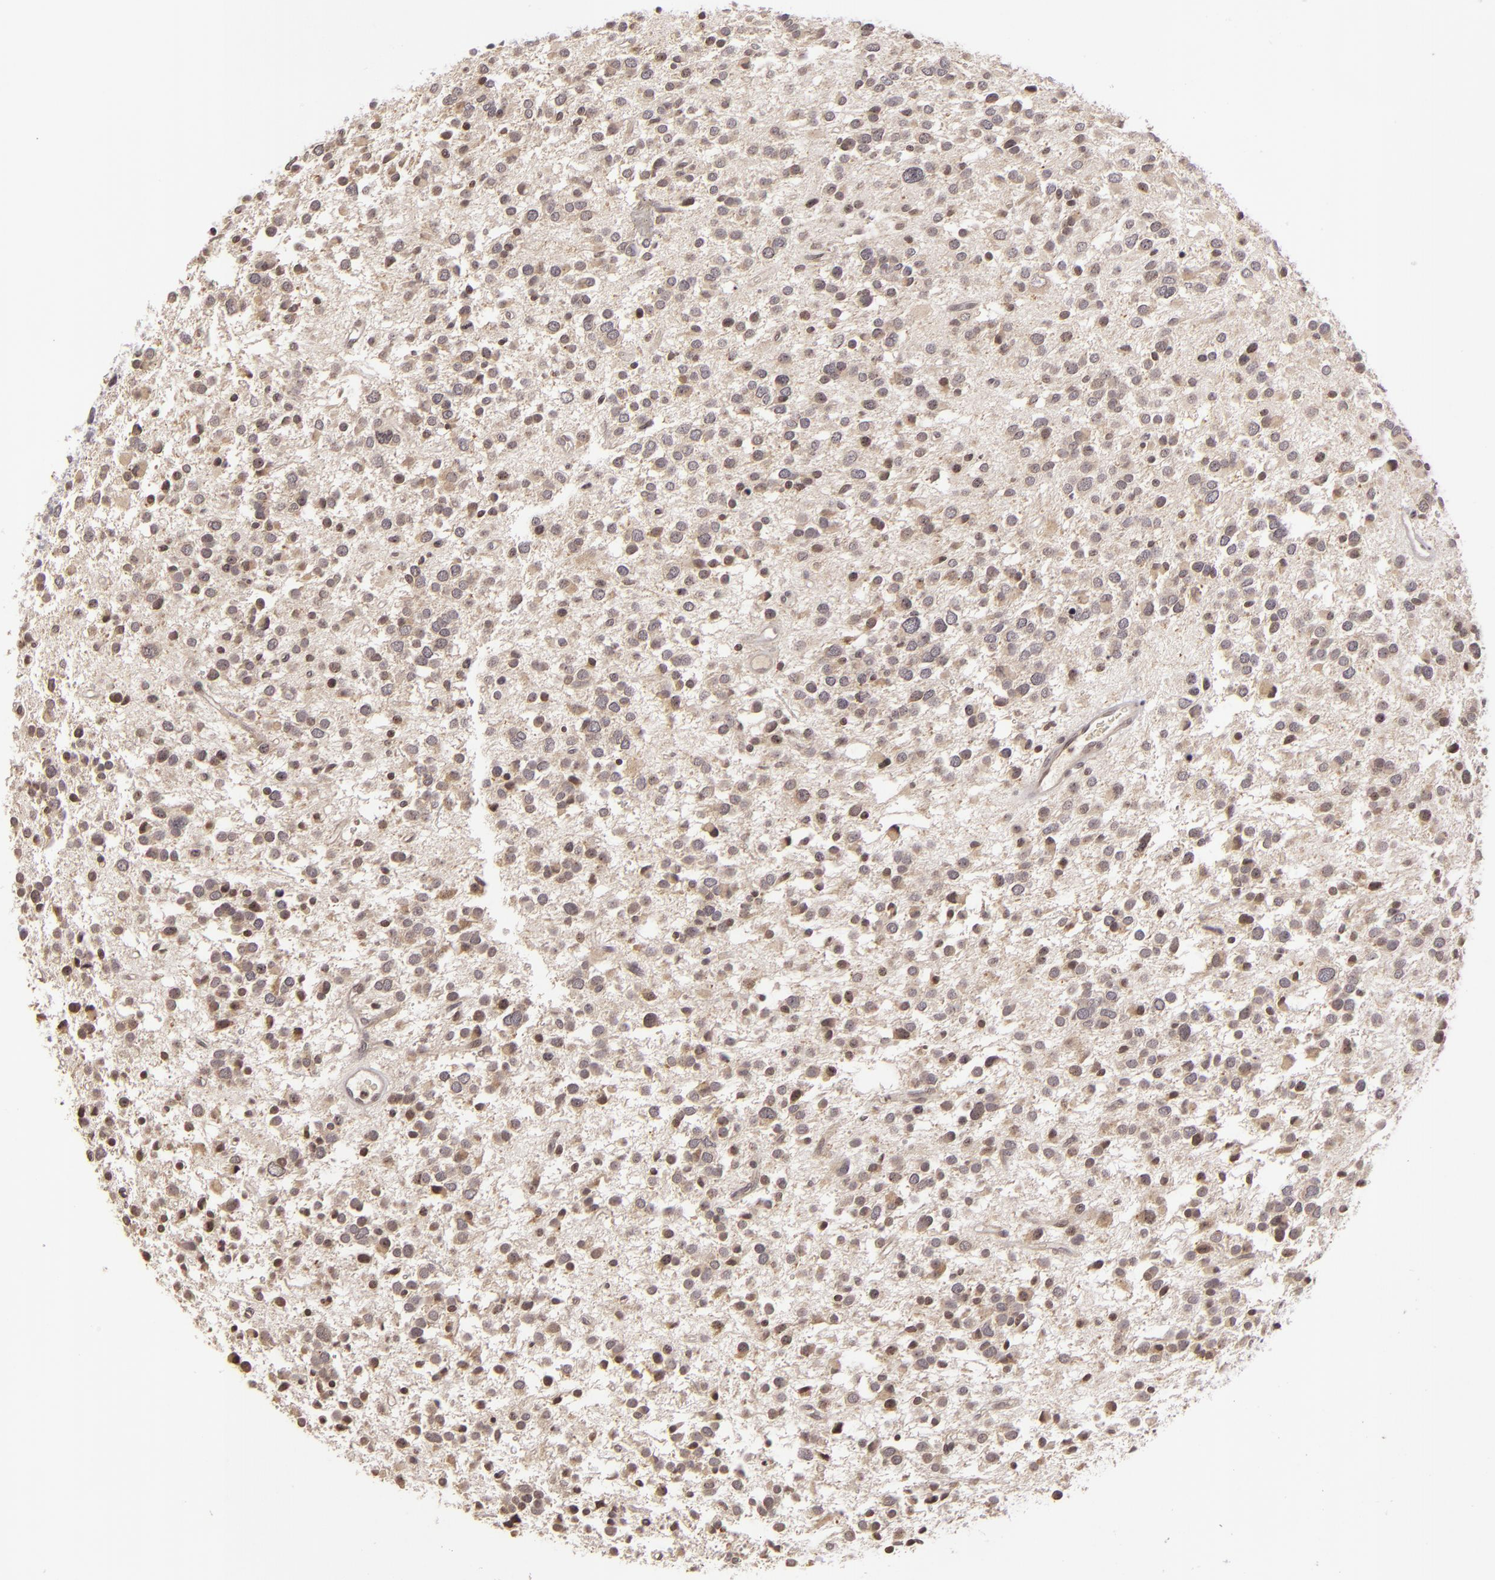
{"staining": {"intensity": "weak", "quantity": "25%-75%", "location": "nuclear"}, "tissue": "glioma", "cell_type": "Tumor cells", "image_type": "cancer", "snomed": [{"axis": "morphology", "description": "Glioma, malignant, Low grade"}, {"axis": "topography", "description": "Brain"}], "caption": "This micrograph reveals malignant glioma (low-grade) stained with IHC to label a protein in brown. The nuclear of tumor cells show weak positivity for the protein. Nuclei are counter-stained blue.", "gene": "AKAP6", "patient": {"sex": "female", "age": 36}}